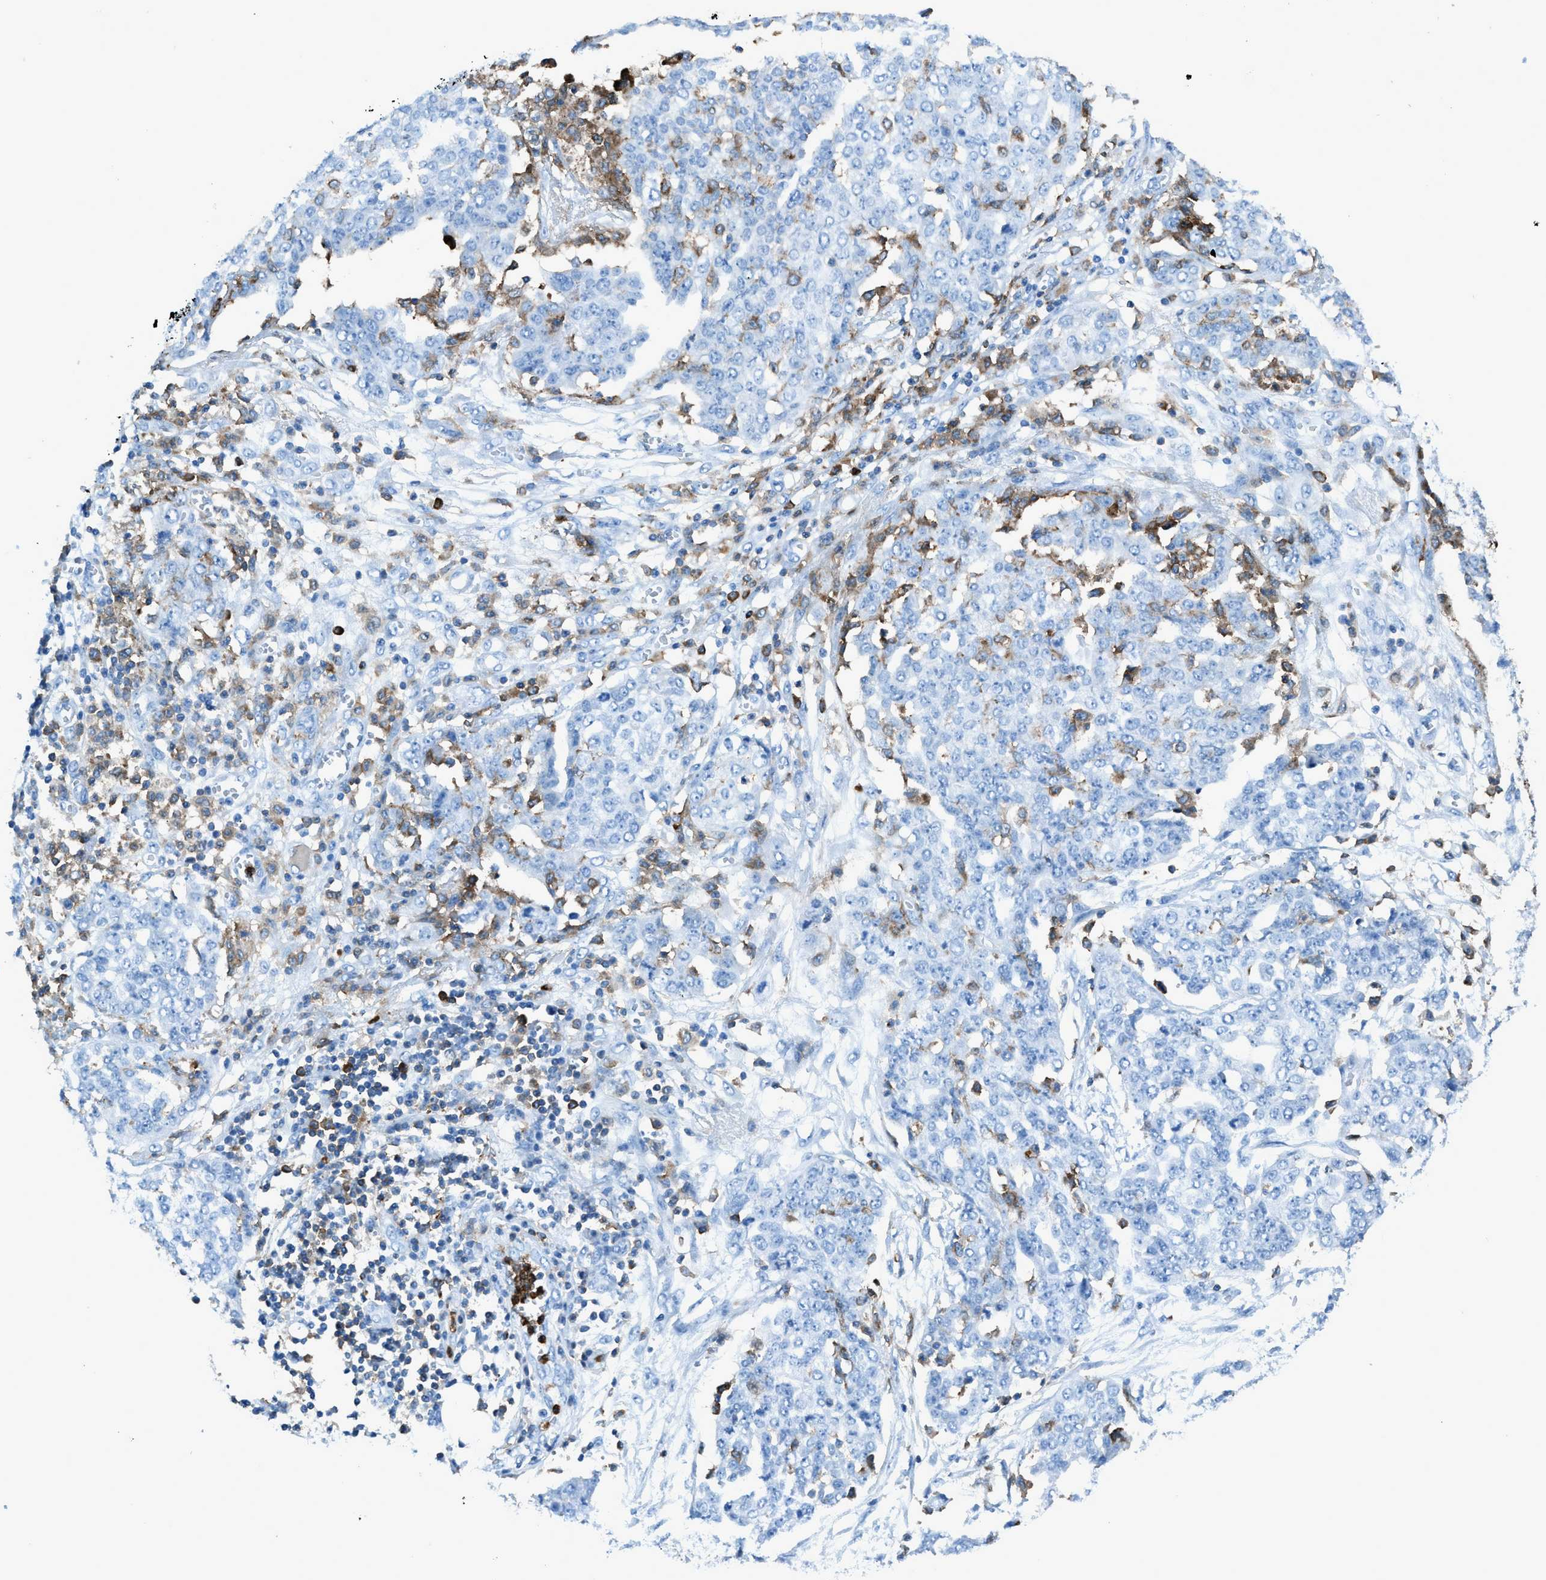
{"staining": {"intensity": "negative", "quantity": "none", "location": "none"}, "tissue": "ovarian cancer", "cell_type": "Tumor cells", "image_type": "cancer", "snomed": [{"axis": "morphology", "description": "Cystadenocarcinoma, serous, NOS"}, {"axis": "topography", "description": "Soft tissue"}, {"axis": "topography", "description": "Ovary"}], "caption": "This is an immunohistochemistry image of ovarian cancer. There is no staining in tumor cells.", "gene": "ITGB2", "patient": {"sex": "female", "age": 57}}